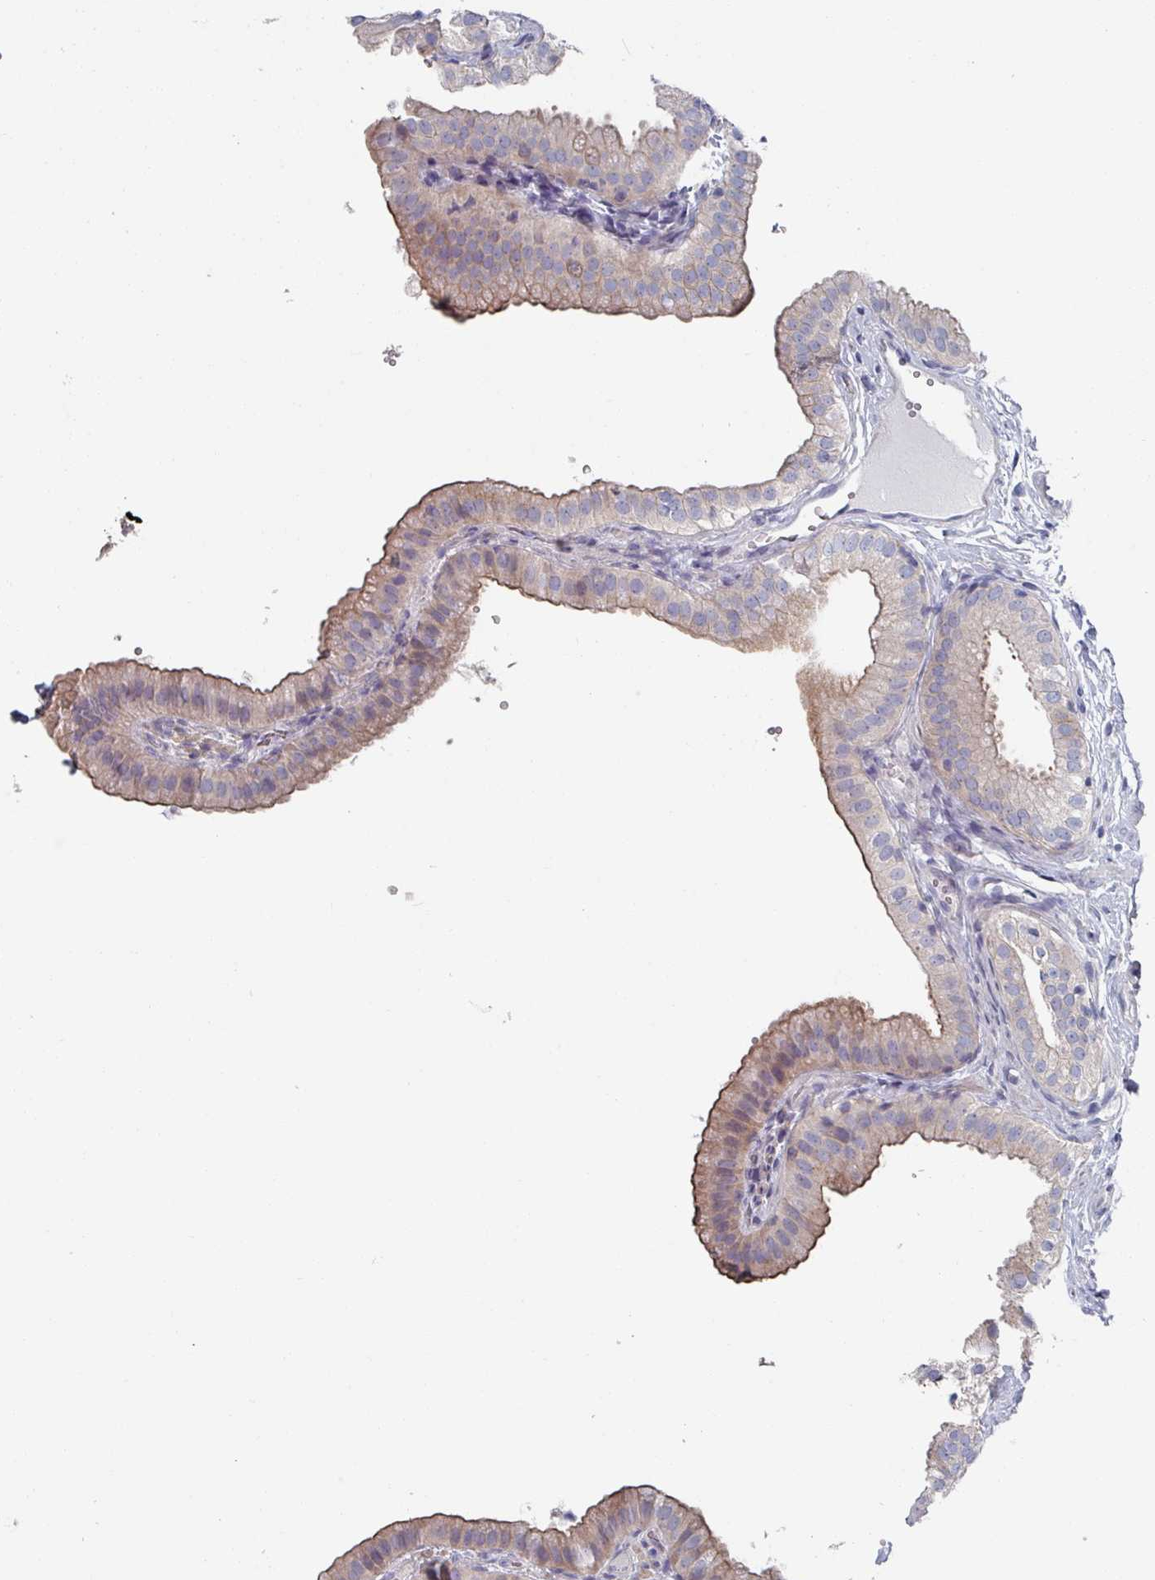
{"staining": {"intensity": "weak", "quantity": "25%-75%", "location": "cytoplasmic/membranous"}, "tissue": "gallbladder", "cell_type": "Glandular cells", "image_type": "normal", "snomed": [{"axis": "morphology", "description": "Normal tissue, NOS"}, {"axis": "topography", "description": "Gallbladder"}], "caption": "Weak cytoplasmic/membranous positivity for a protein is appreciated in approximately 25%-75% of glandular cells of normal gallbladder using IHC.", "gene": "EFL1", "patient": {"sex": "female", "age": 61}}